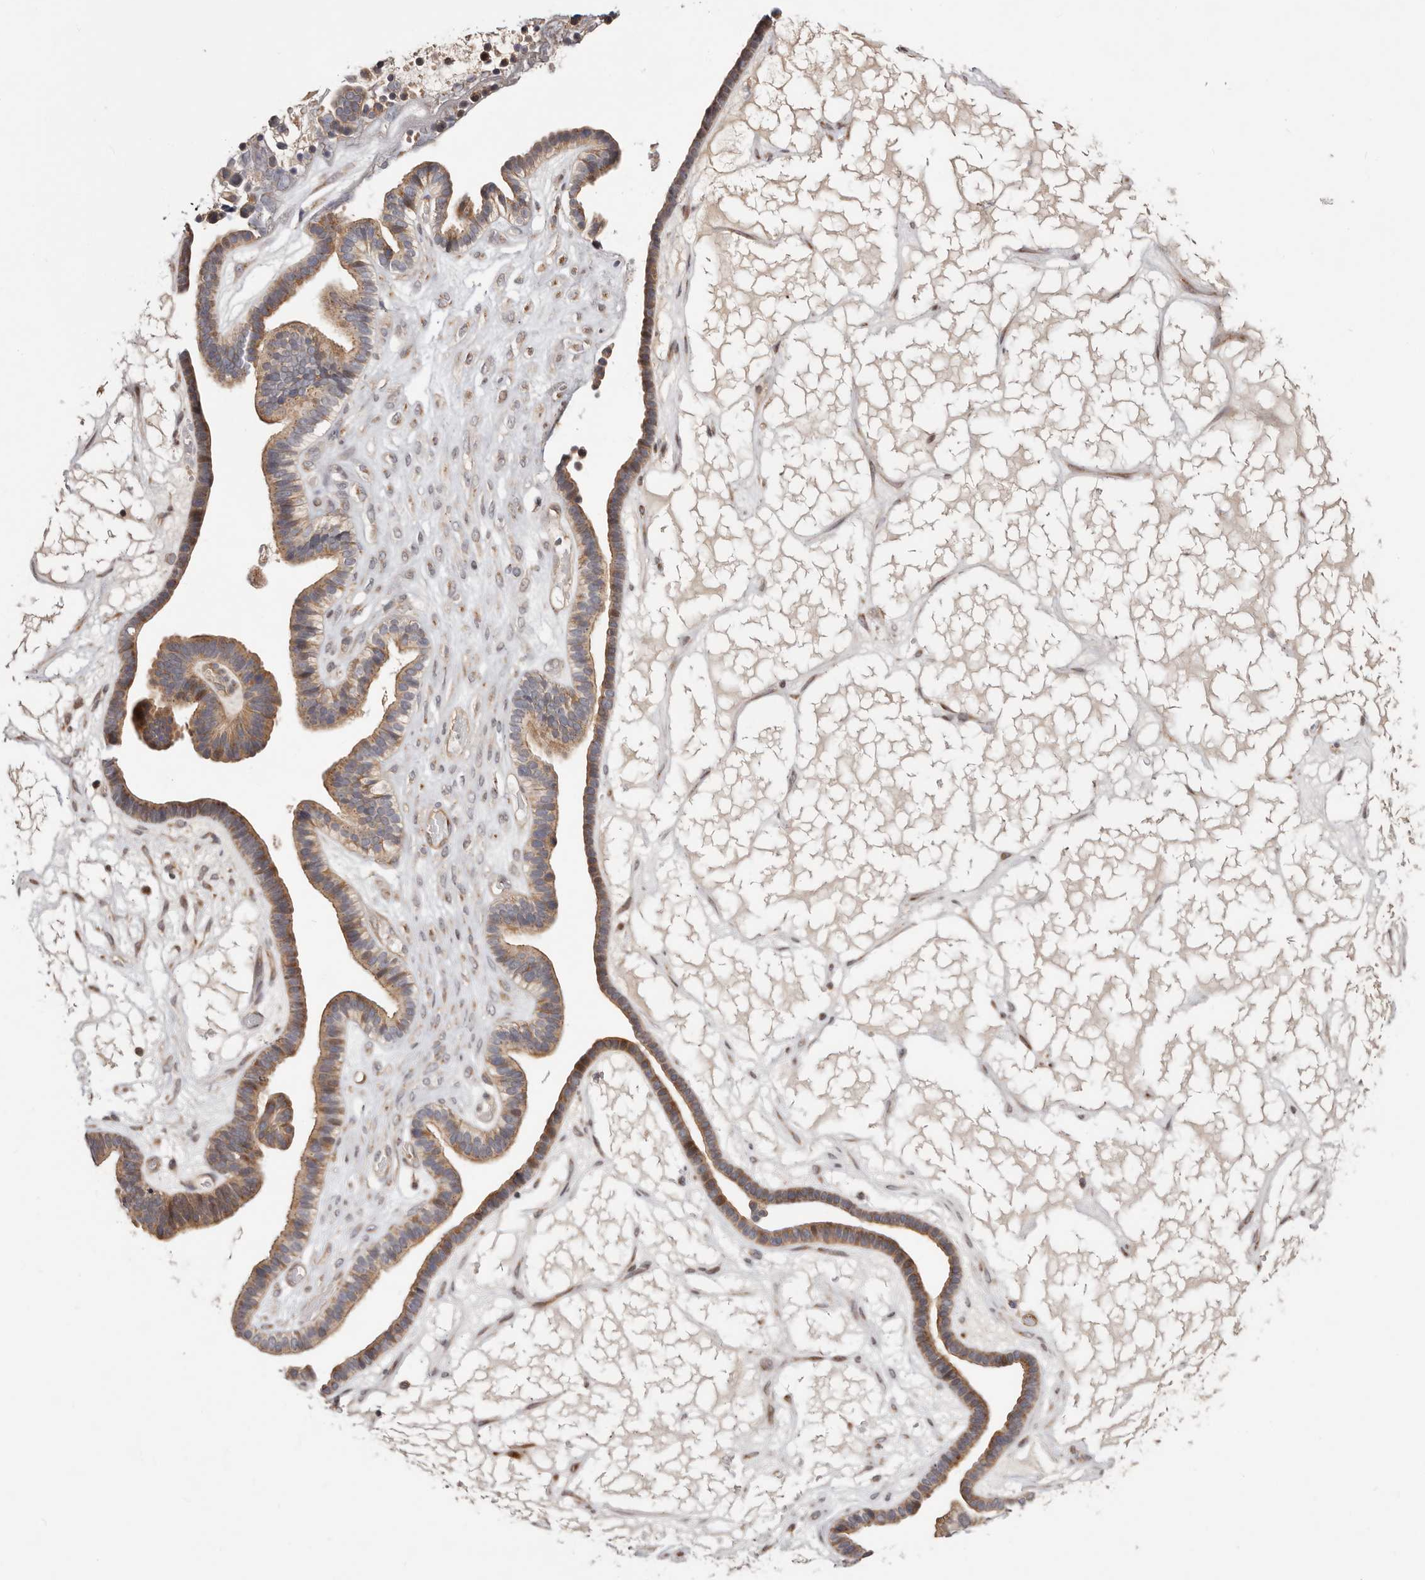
{"staining": {"intensity": "moderate", "quantity": ">75%", "location": "cytoplasmic/membranous"}, "tissue": "ovarian cancer", "cell_type": "Tumor cells", "image_type": "cancer", "snomed": [{"axis": "morphology", "description": "Cystadenocarcinoma, serous, NOS"}, {"axis": "topography", "description": "Ovary"}], "caption": "IHC (DAB (3,3'-diaminobenzidine)) staining of serous cystadenocarcinoma (ovarian) reveals moderate cytoplasmic/membranous protein staining in about >75% of tumor cells.", "gene": "USP33", "patient": {"sex": "female", "age": 56}}